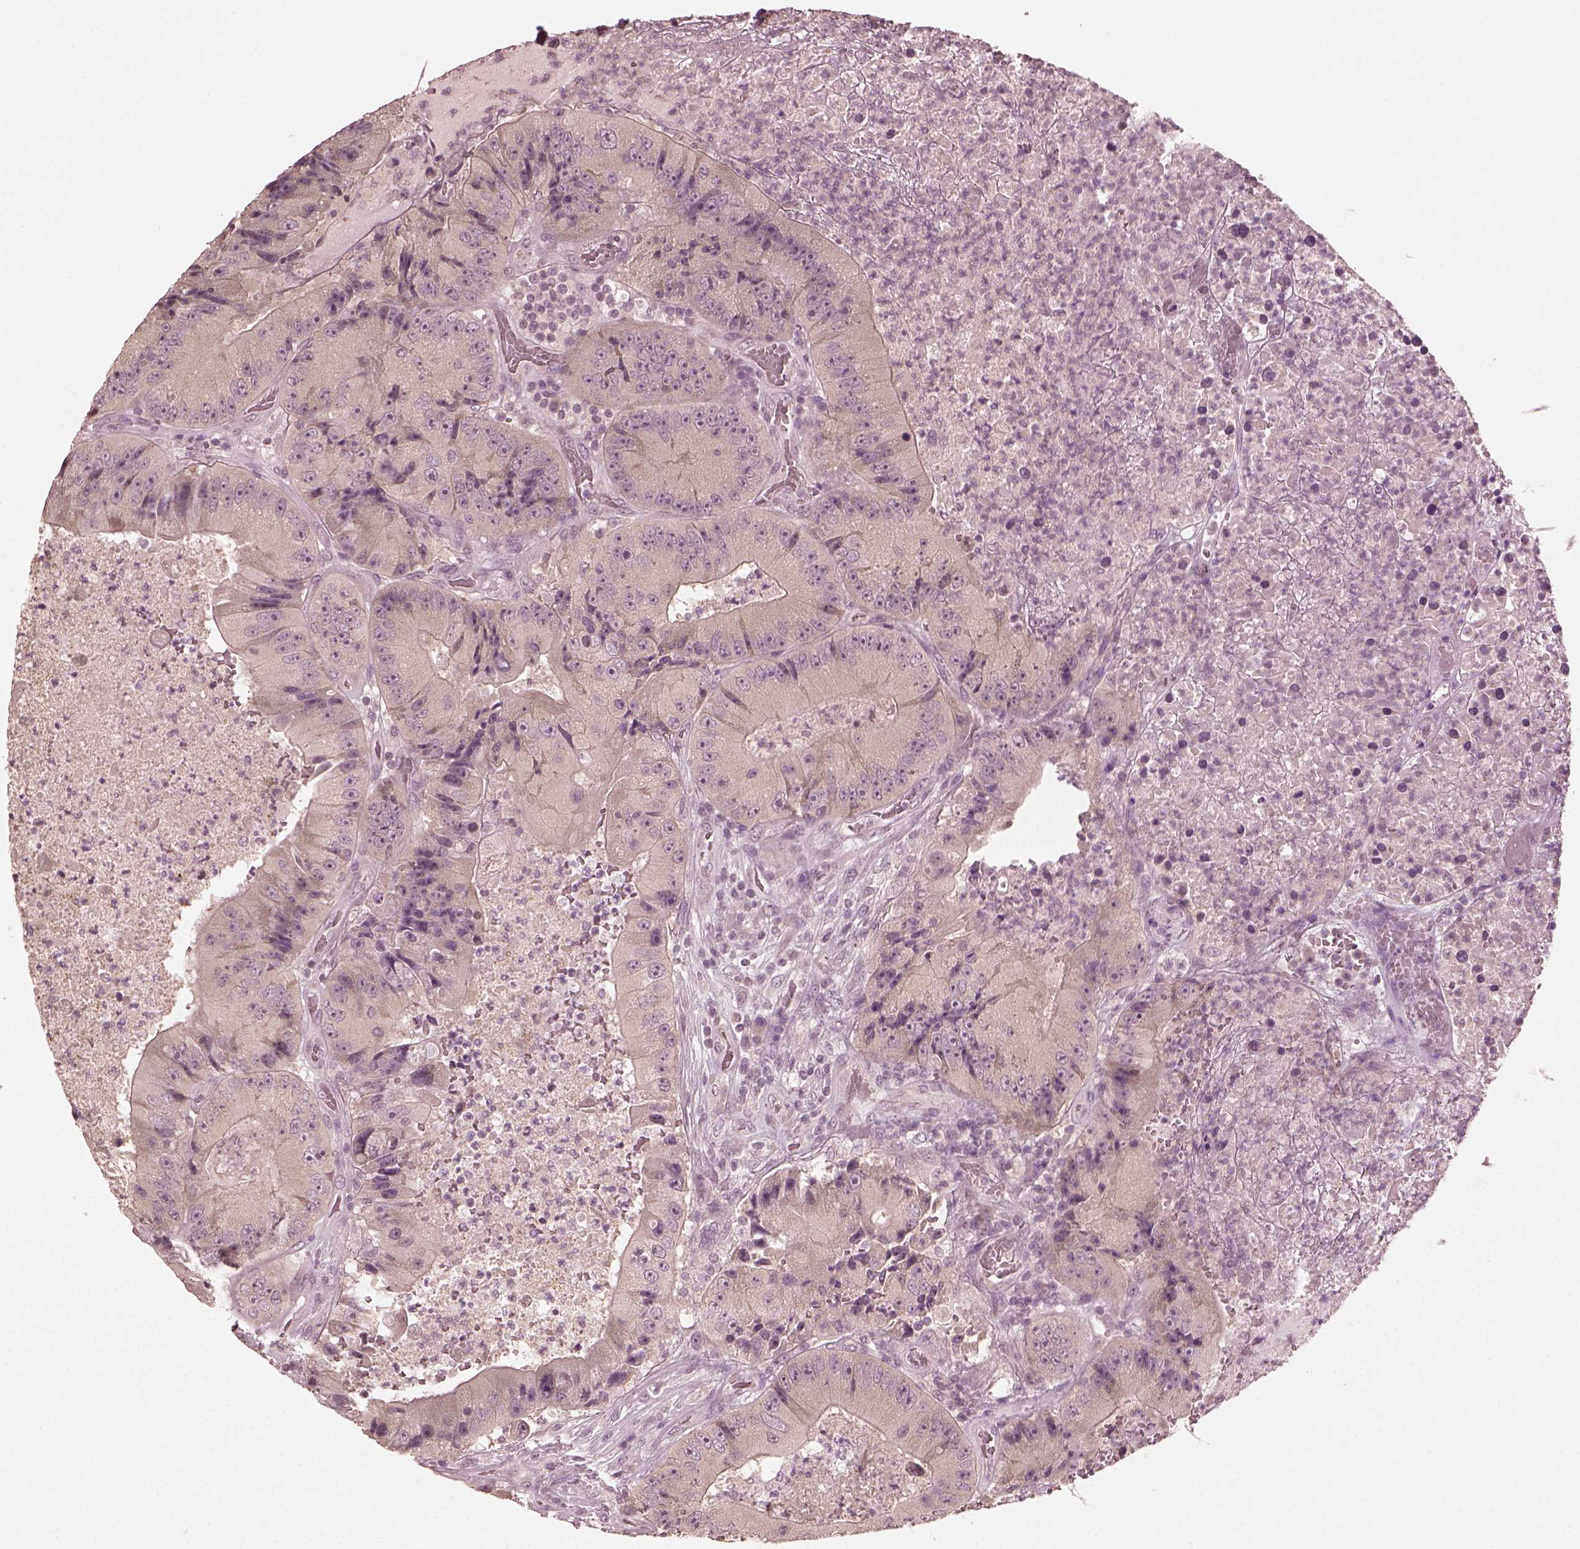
{"staining": {"intensity": "negative", "quantity": "none", "location": "none"}, "tissue": "colorectal cancer", "cell_type": "Tumor cells", "image_type": "cancer", "snomed": [{"axis": "morphology", "description": "Adenocarcinoma, NOS"}, {"axis": "topography", "description": "Colon"}], "caption": "The immunohistochemistry histopathology image has no significant staining in tumor cells of colorectal cancer tissue.", "gene": "RGS7", "patient": {"sex": "female", "age": 86}}